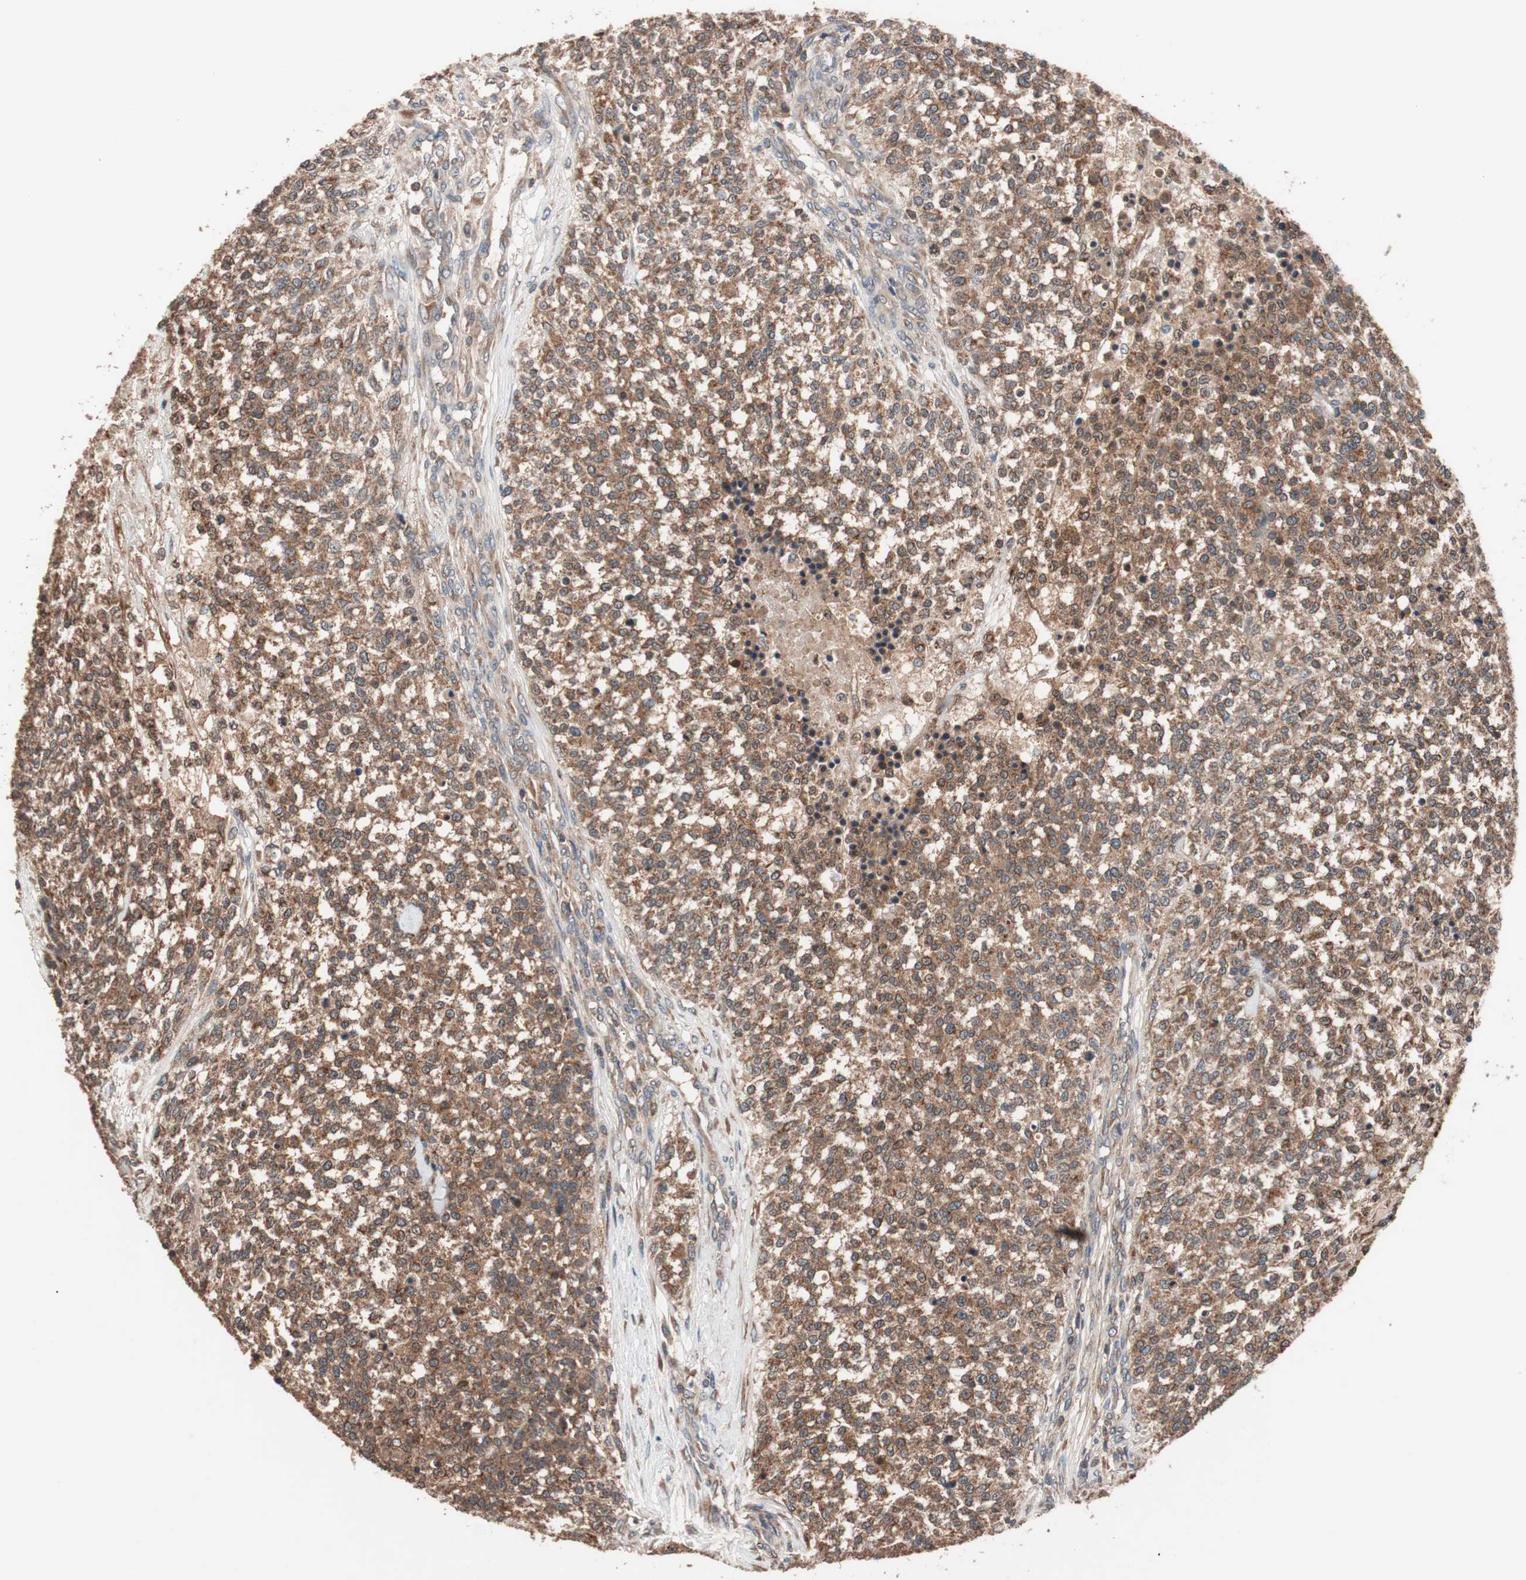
{"staining": {"intensity": "moderate", "quantity": ">75%", "location": "cytoplasmic/membranous"}, "tissue": "testis cancer", "cell_type": "Tumor cells", "image_type": "cancer", "snomed": [{"axis": "morphology", "description": "Seminoma, NOS"}, {"axis": "topography", "description": "Testis"}], "caption": "Human testis cancer (seminoma) stained for a protein (brown) shows moderate cytoplasmic/membranous positive positivity in about >75% of tumor cells.", "gene": "GLYCTK", "patient": {"sex": "male", "age": 59}}